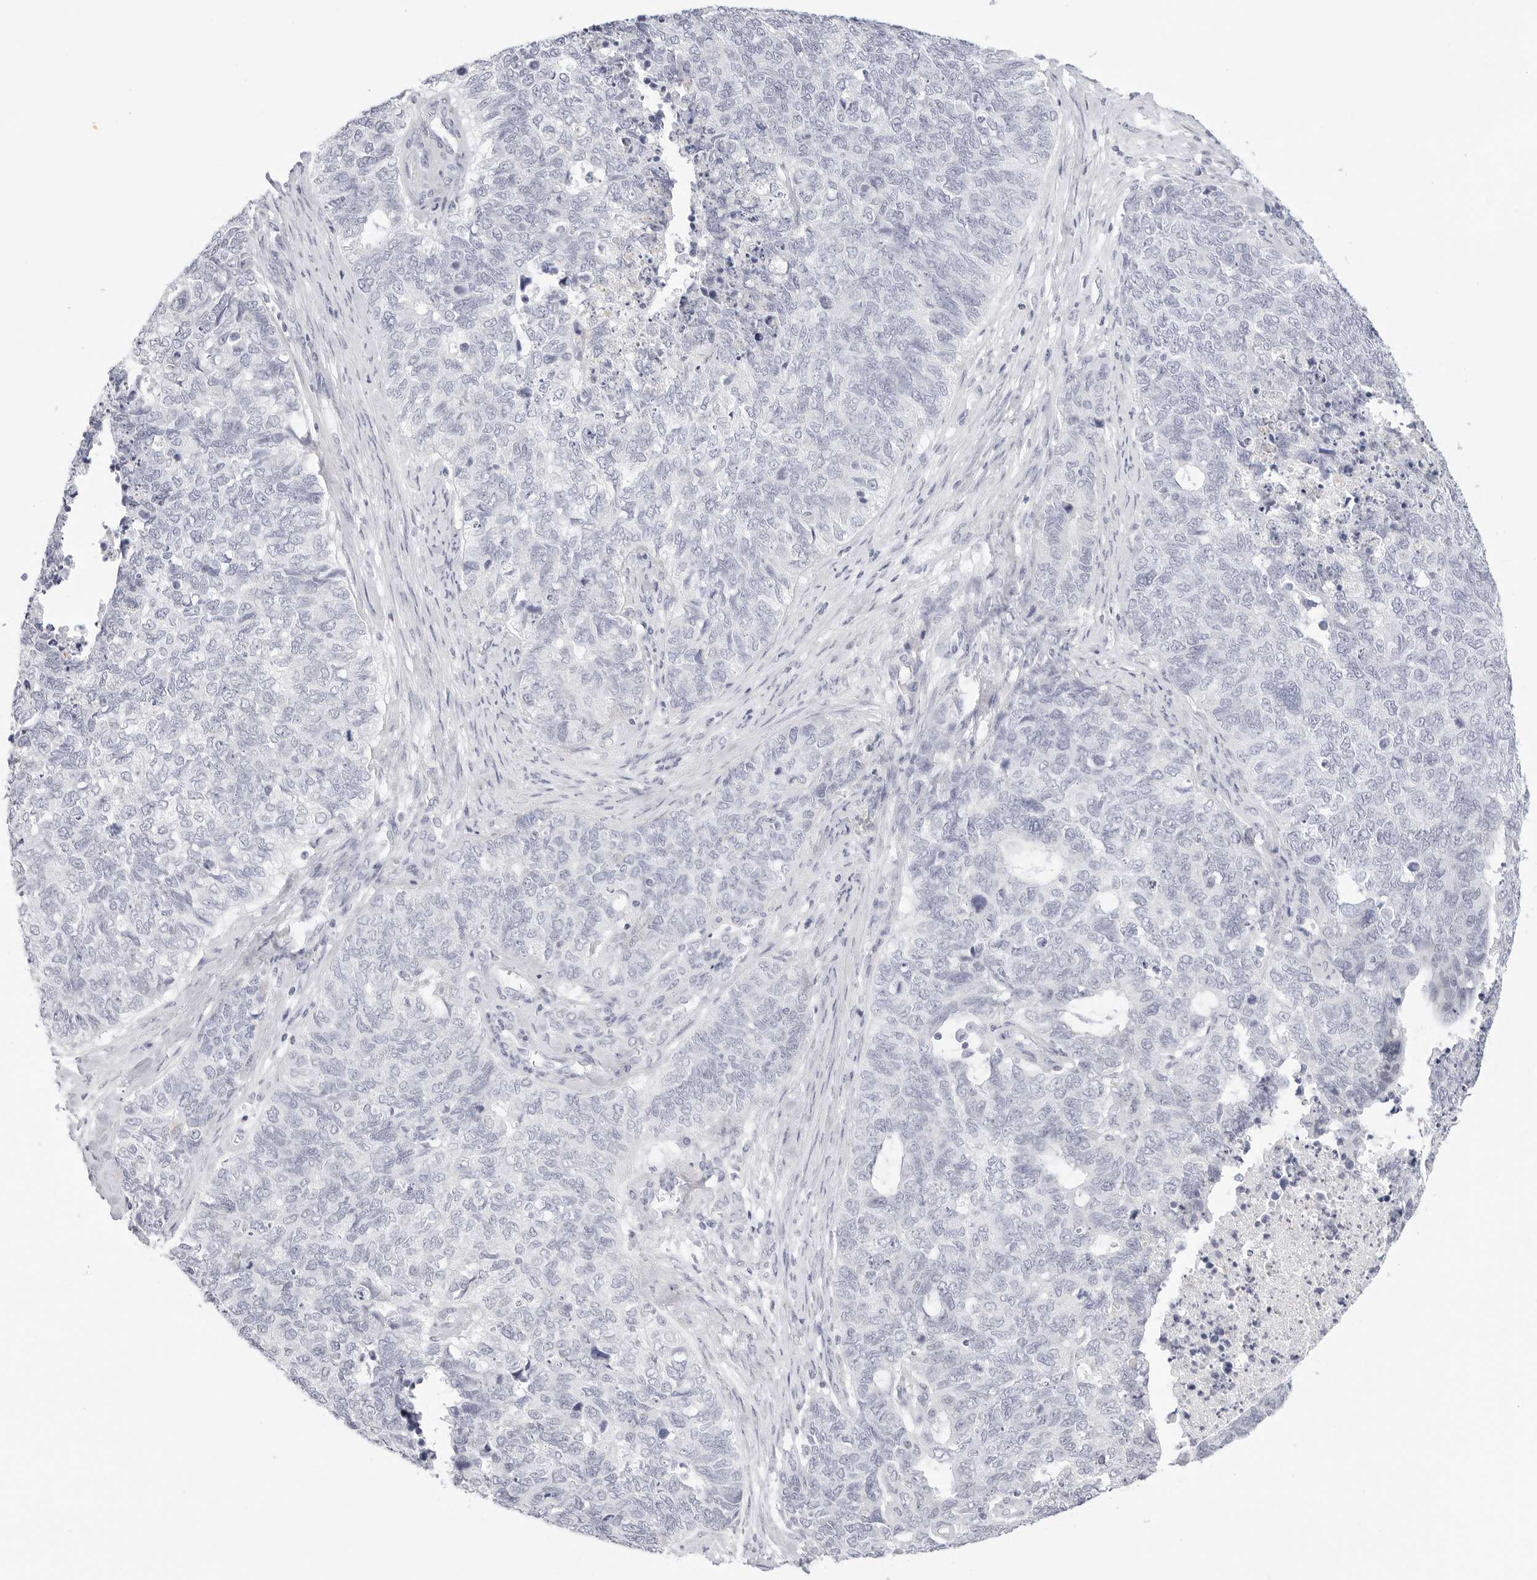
{"staining": {"intensity": "negative", "quantity": "none", "location": "none"}, "tissue": "cervical cancer", "cell_type": "Tumor cells", "image_type": "cancer", "snomed": [{"axis": "morphology", "description": "Squamous cell carcinoma, NOS"}, {"axis": "topography", "description": "Cervix"}], "caption": "This is an IHC photomicrograph of squamous cell carcinoma (cervical). There is no expression in tumor cells.", "gene": "HMGCS2", "patient": {"sex": "female", "age": 63}}